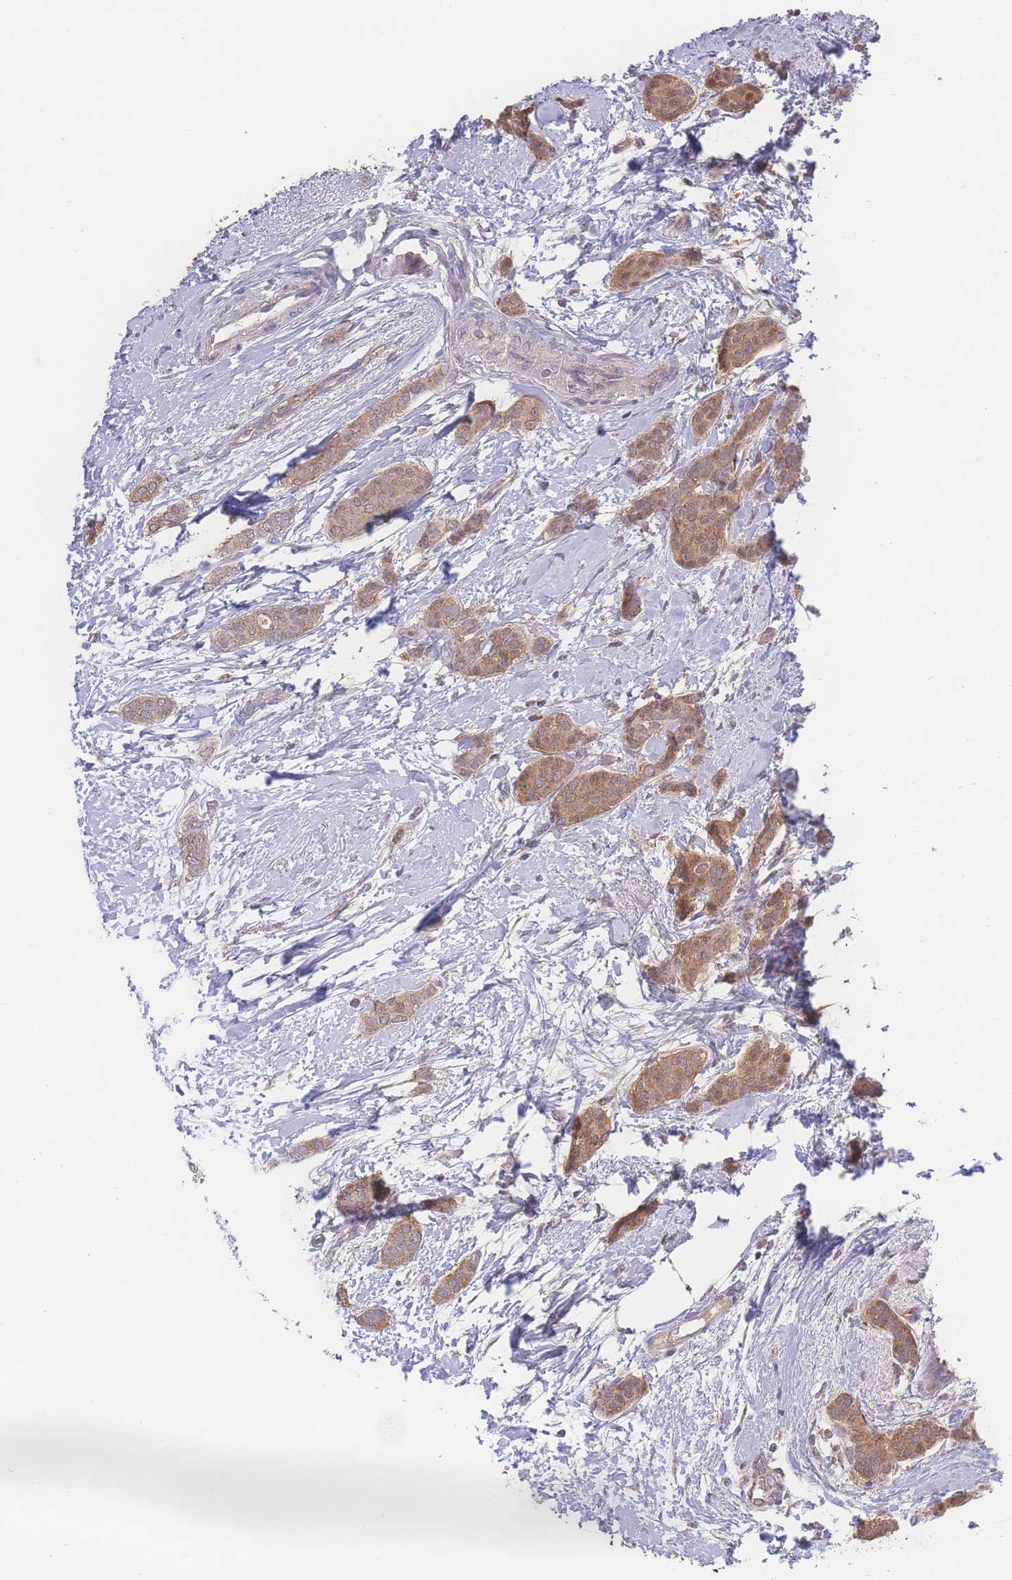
{"staining": {"intensity": "moderate", "quantity": ">75%", "location": "cytoplasmic/membranous"}, "tissue": "breast cancer", "cell_type": "Tumor cells", "image_type": "cancer", "snomed": [{"axis": "morphology", "description": "Duct carcinoma"}, {"axis": "topography", "description": "Breast"}], "caption": "Approximately >75% of tumor cells in breast cancer reveal moderate cytoplasmic/membranous protein positivity as visualized by brown immunohistochemical staining.", "gene": "GIPR", "patient": {"sex": "female", "age": 72}}